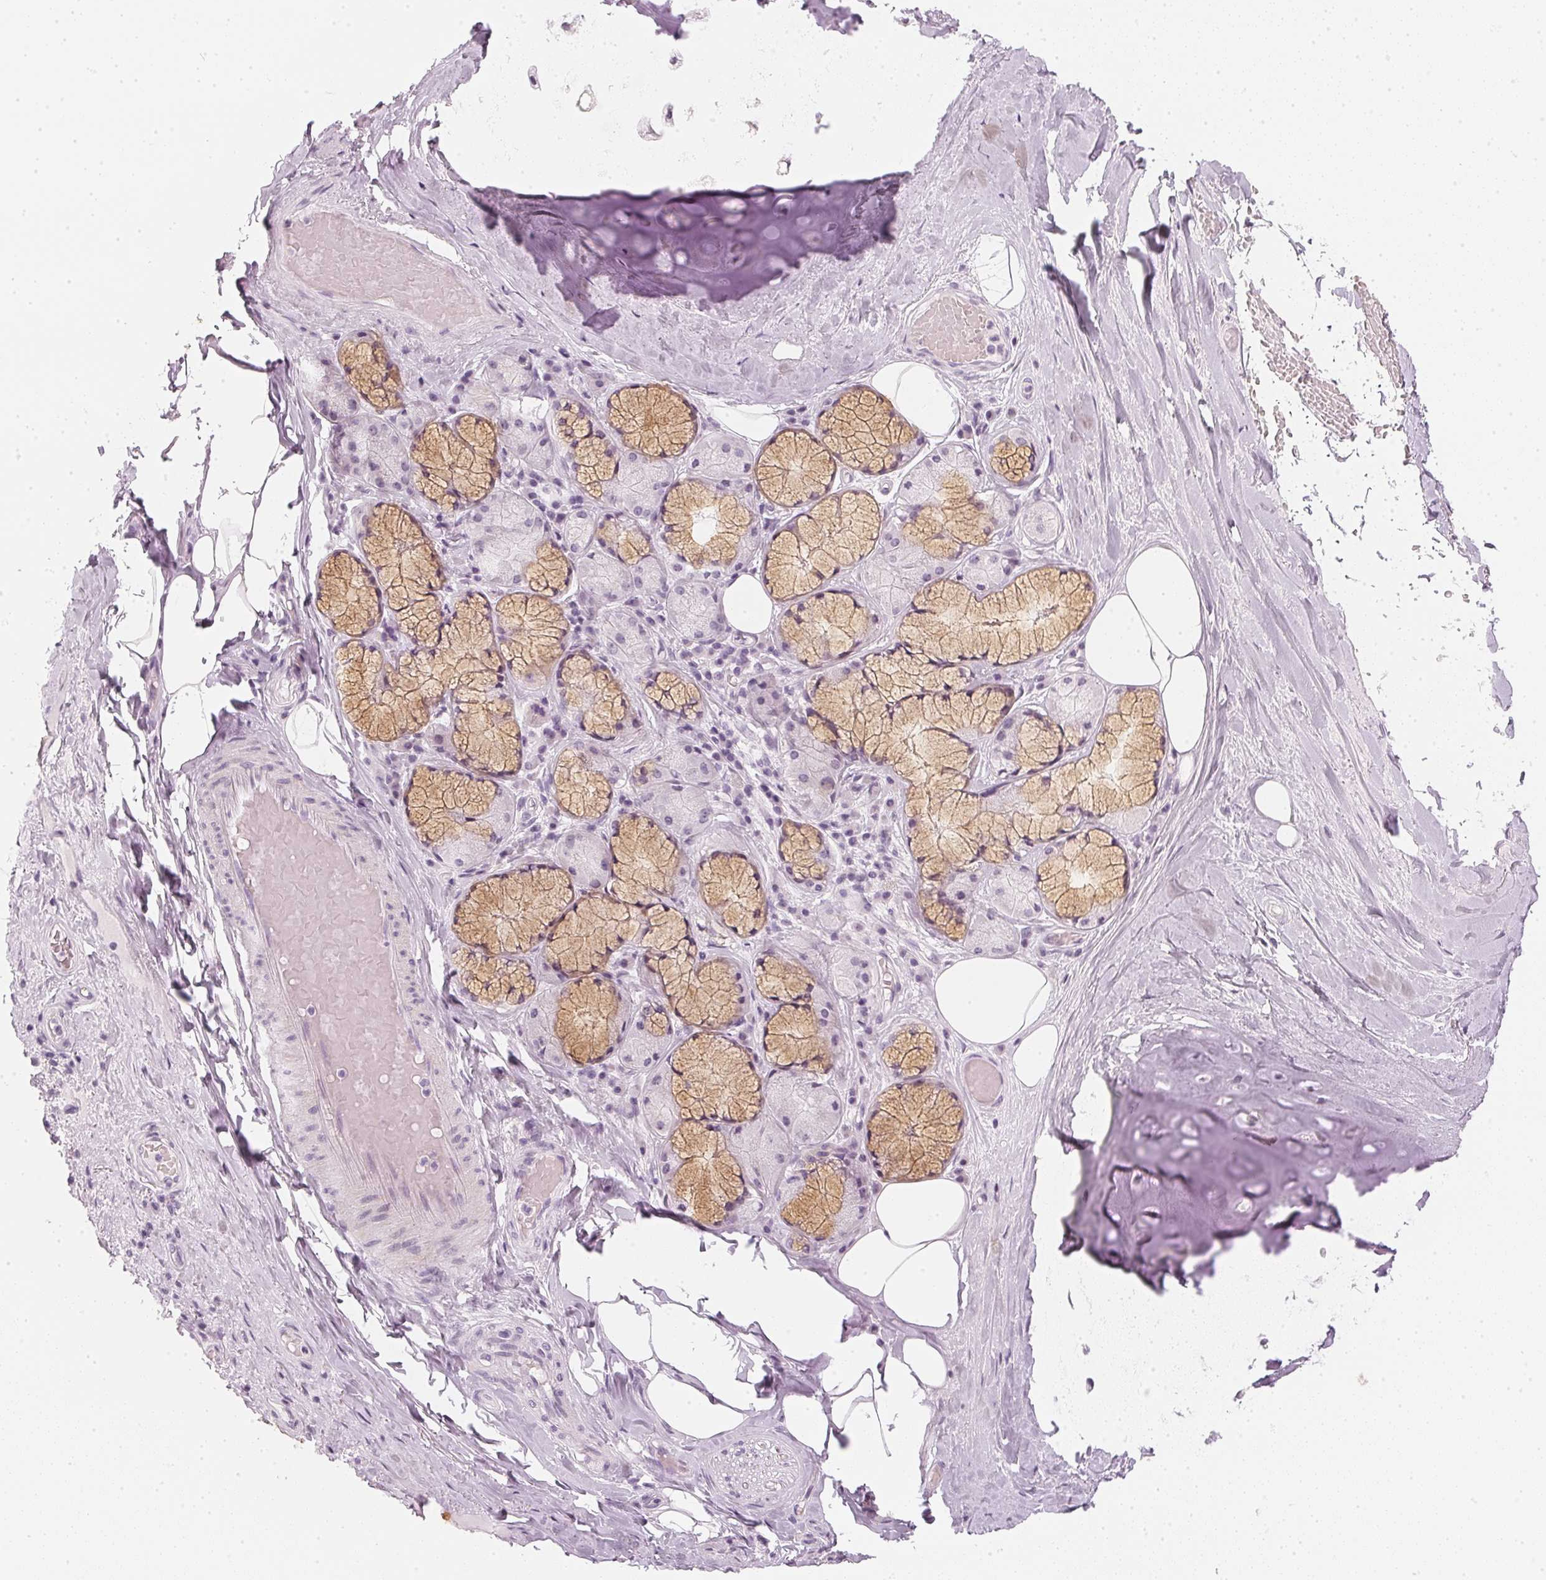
{"staining": {"intensity": "negative", "quantity": "none", "location": "none"}, "tissue": "adipose tissue", "cell_type": "Adipocytes", "image_type": "normal", "snomed": [{"axis": "morphology", "description": "Normal tissue, NOS"}, {"axis": "topography", "description": "Cartilage tissue"}, {"axis": "topography", "description": "Bronchus"}], "caption": "Immunohistochemistry (IHC) of benign adipose tissue reveals no positivity in adipocytes. (Brightfield microscopy of DAB (3,3'-diaminobenzidine) IHC at high magnification).", "gene": "CHST4", "patient": {"sex": "male", "age": 64}}